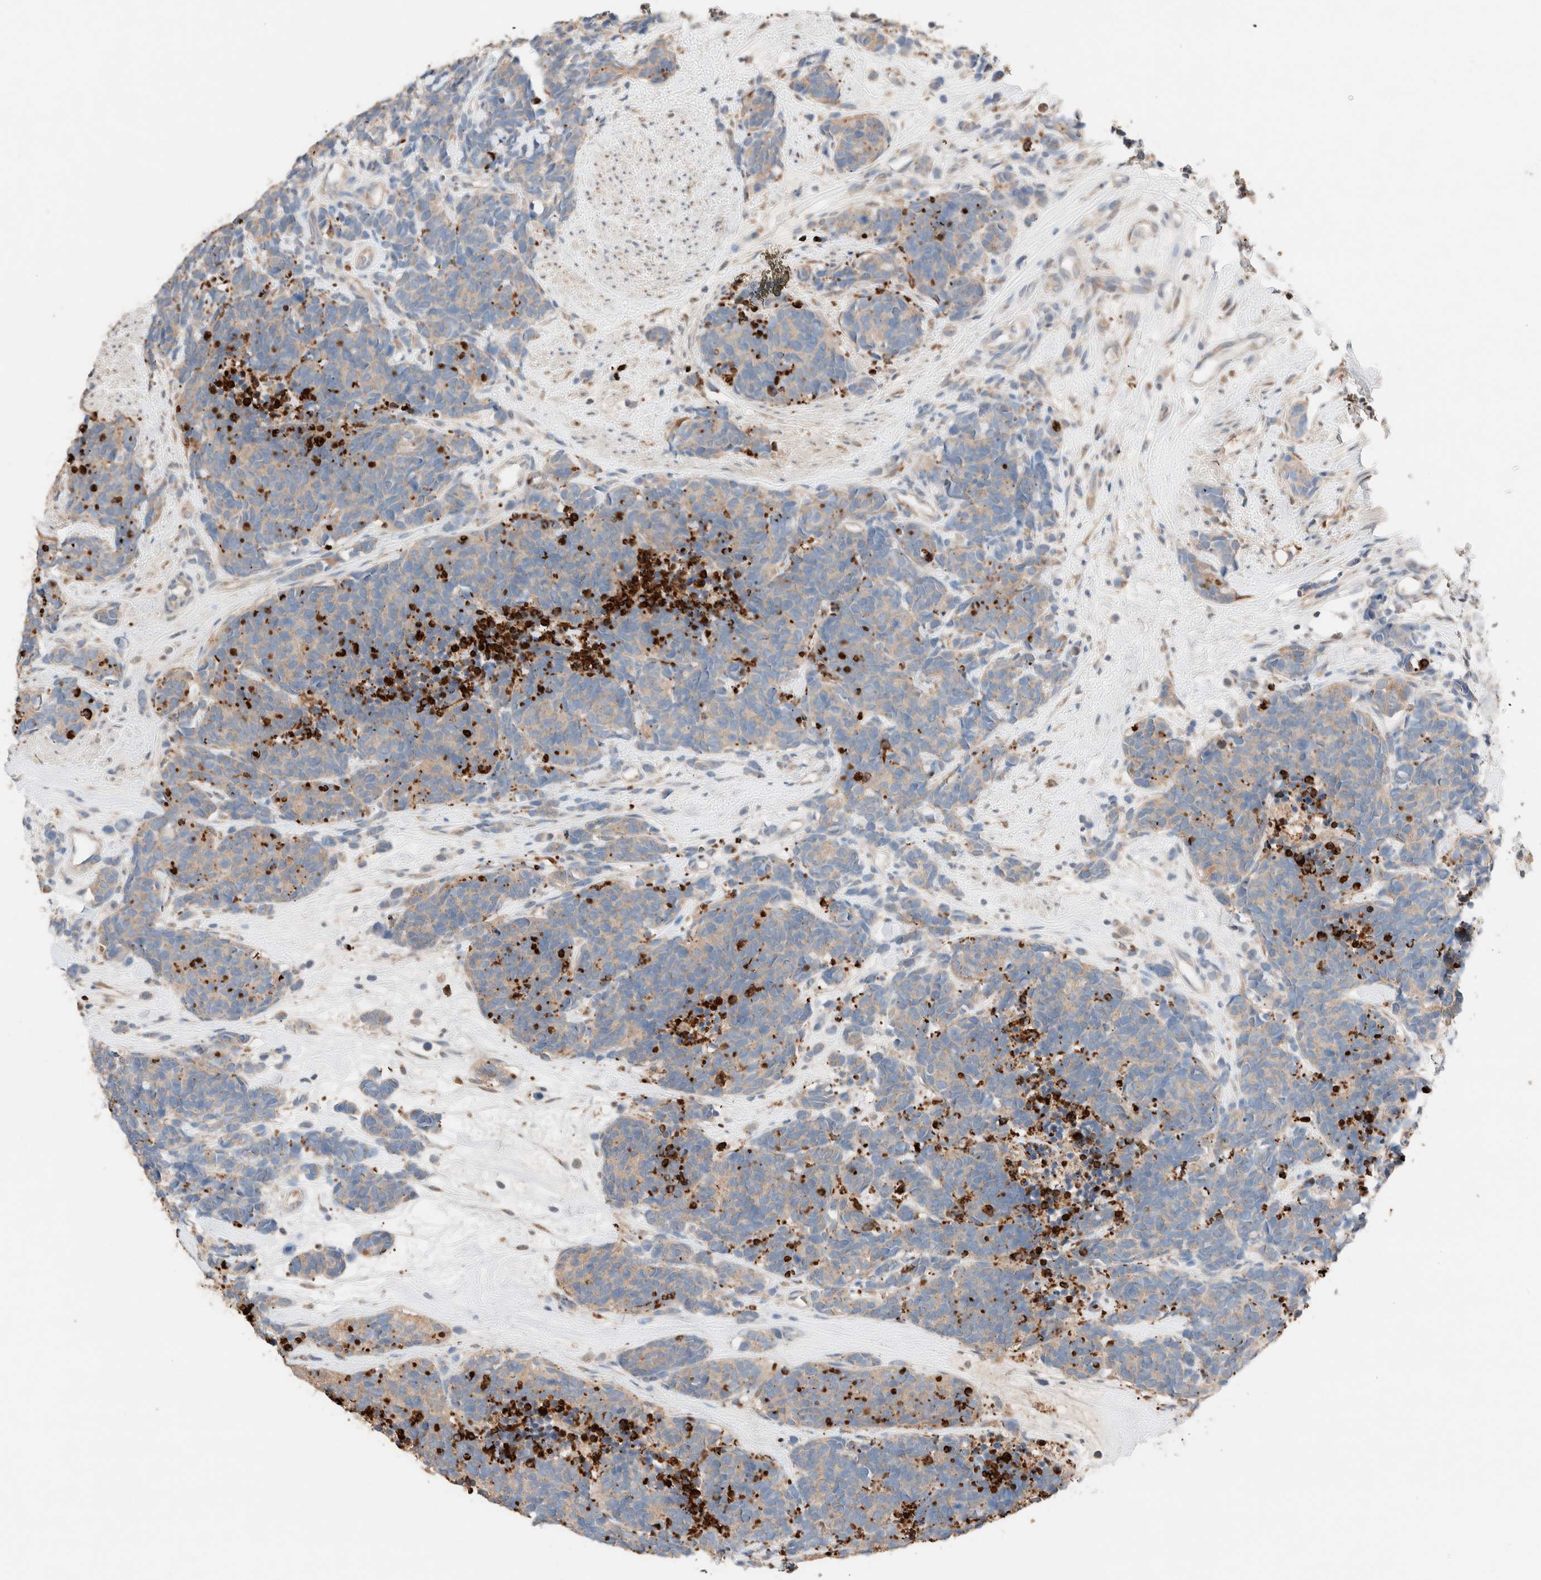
{"staining": {"intensity": "weak", "quantity": ">75%", "location": "cytoplasmic/membranous"}, "tissue": "carcinoid", "cell_type": "Tumor cells", "image_type": "cancer", "snomed": [{"axis": "morphology", "description": "Carcinoma, NOS"}, {"axis": "morphology", "description": "Carcinoid, malignant, NOS"}, {"axis": "topography", "description": "Urinary bladder"}], "caption": "Weak cytoplasmic/membranous positivity for a protein is identified in about >75% of tumor cells of carcinoma using immunohistochemistry.", "gene": "TUBD1", "patient": {"sex": "male", "age": 57}}